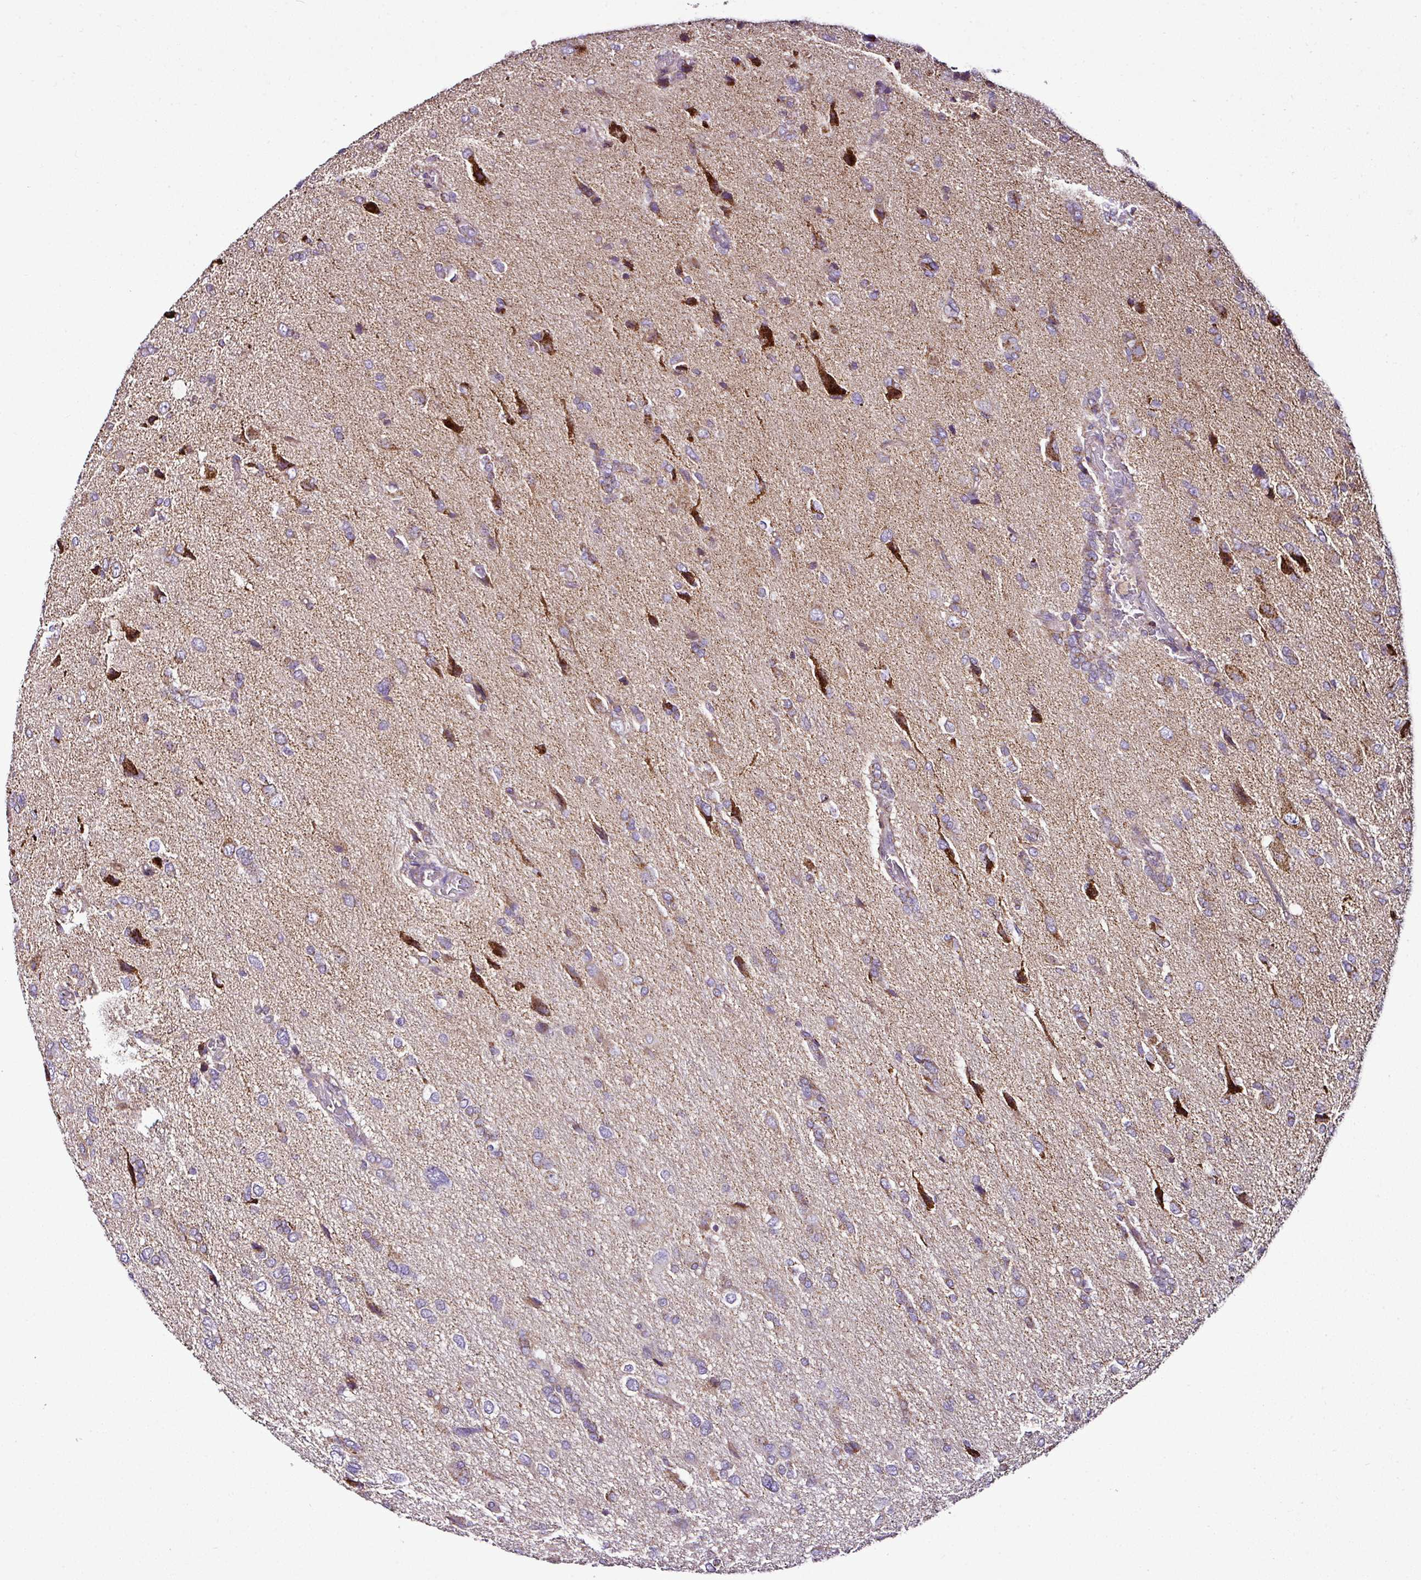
{"staining": {"intensity": "moderate", "quantity": "<25%", "location": "cytoplasmic/membranous"}, "tissue": "glioma", "cell_type": "Tumor cells", "image_type": "cancer", "snomed": [{"axis": "morphology", "description": "Glioma, malignant, High grade"}, {"axis": "topography", "description": "Brain"}], "caption": "High-grade glioma (malignant) stained with a brown dye displays moderate cytoplasmic/membranous positive staining in approximately <25% of tumor cells.", "gene": "DPAGT1", "patient": {"sex": "female", "age": 59}}